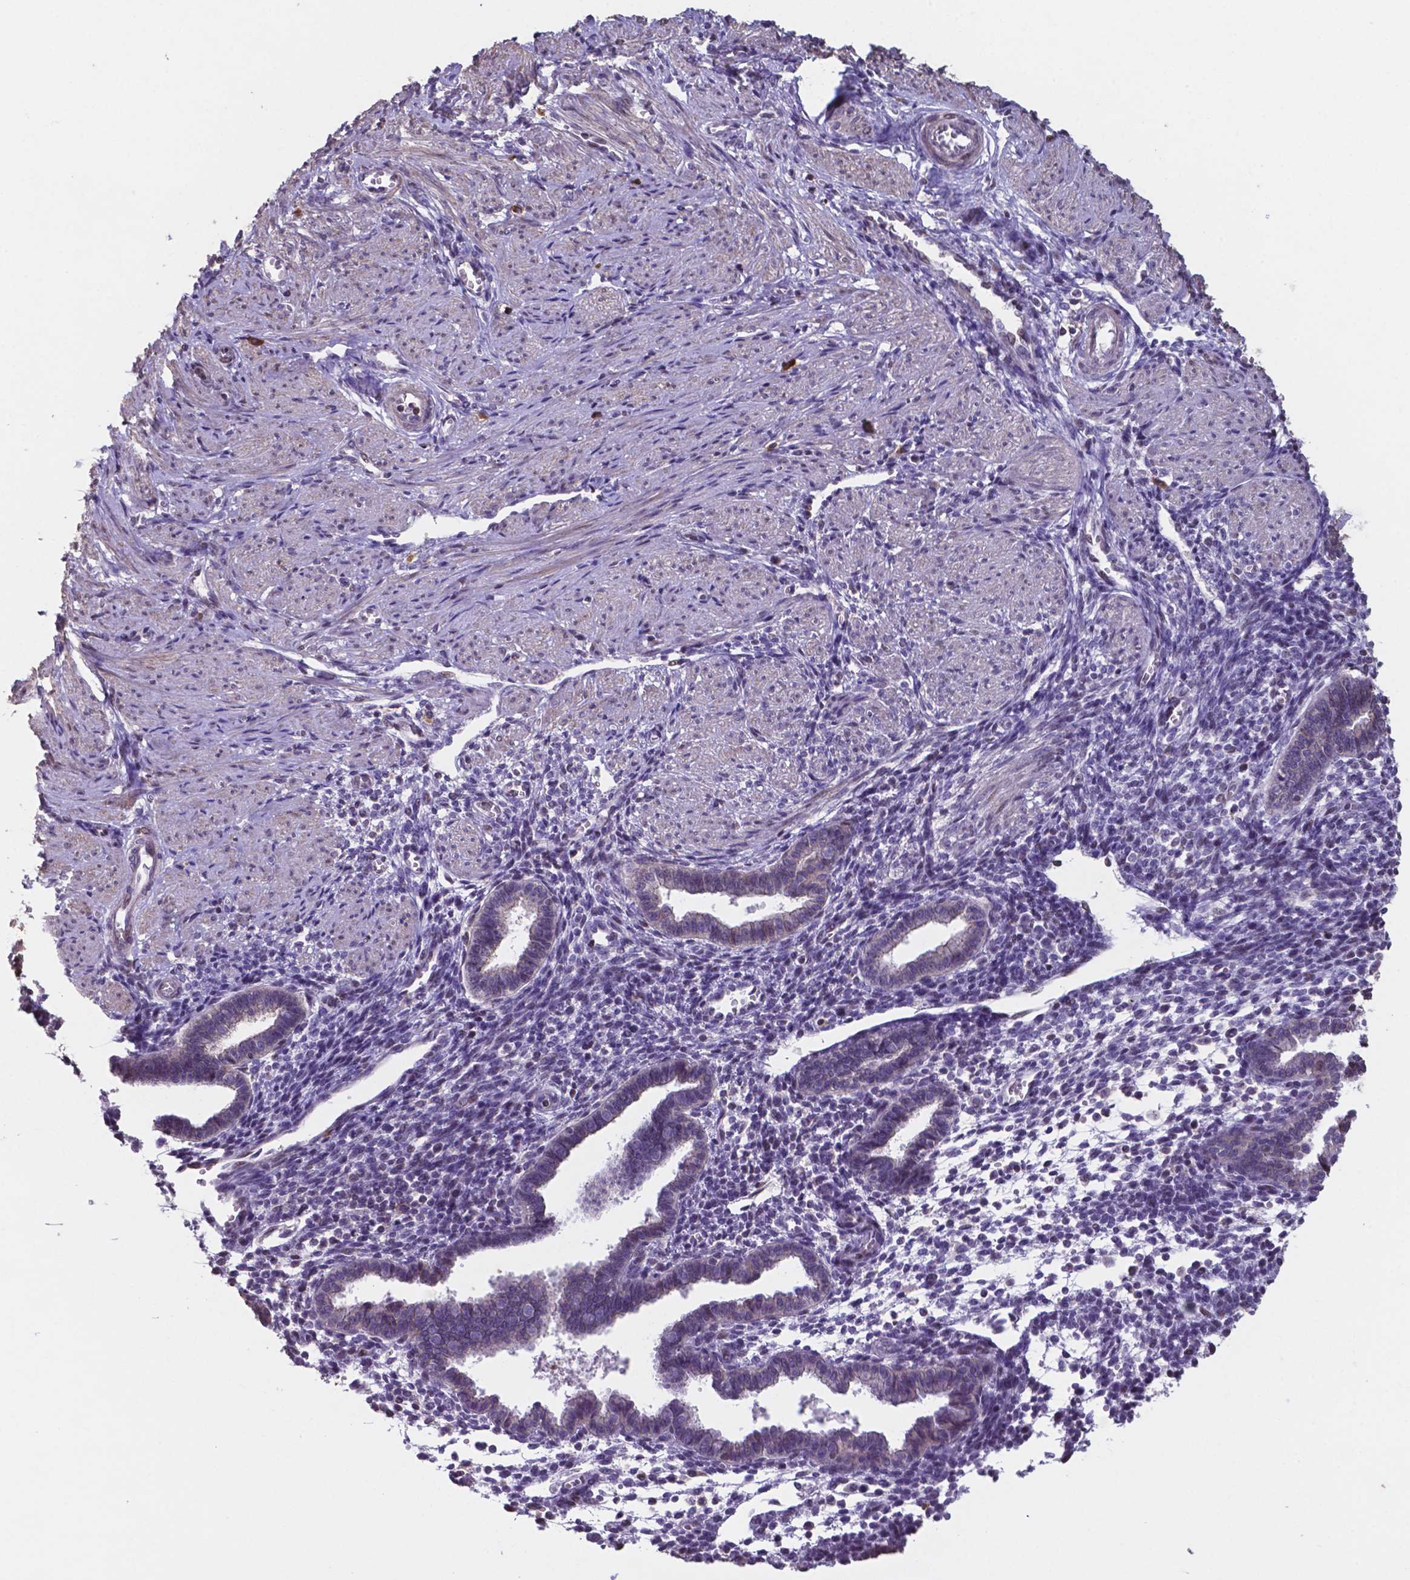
{"staining": {"intensity": "weak", "quantity": "<25%", "location": "cytoplasmic/membranous"}, "tissue": "endometrium", "cell_type": "Cells in endometrial stroma", "image_type": "normal", "snomed": [{"axis": "morphology", "description": "Normal tissue, NOS"}, {"axis": "topography", "description": "Endometrium"}], "caption": "Photomicrograph shows no protein staining in cells in endometrial stroma of unremarkable endometrium. The staining was performed using DAB (3,3'-diaminobenzidine) to visualize the protein expression in brown, while the nuclei were stained in blue with hematoxylin (Magnification: 20x).", "gene": "MLC1", "patient": {"sex": "female", "age": 37}}